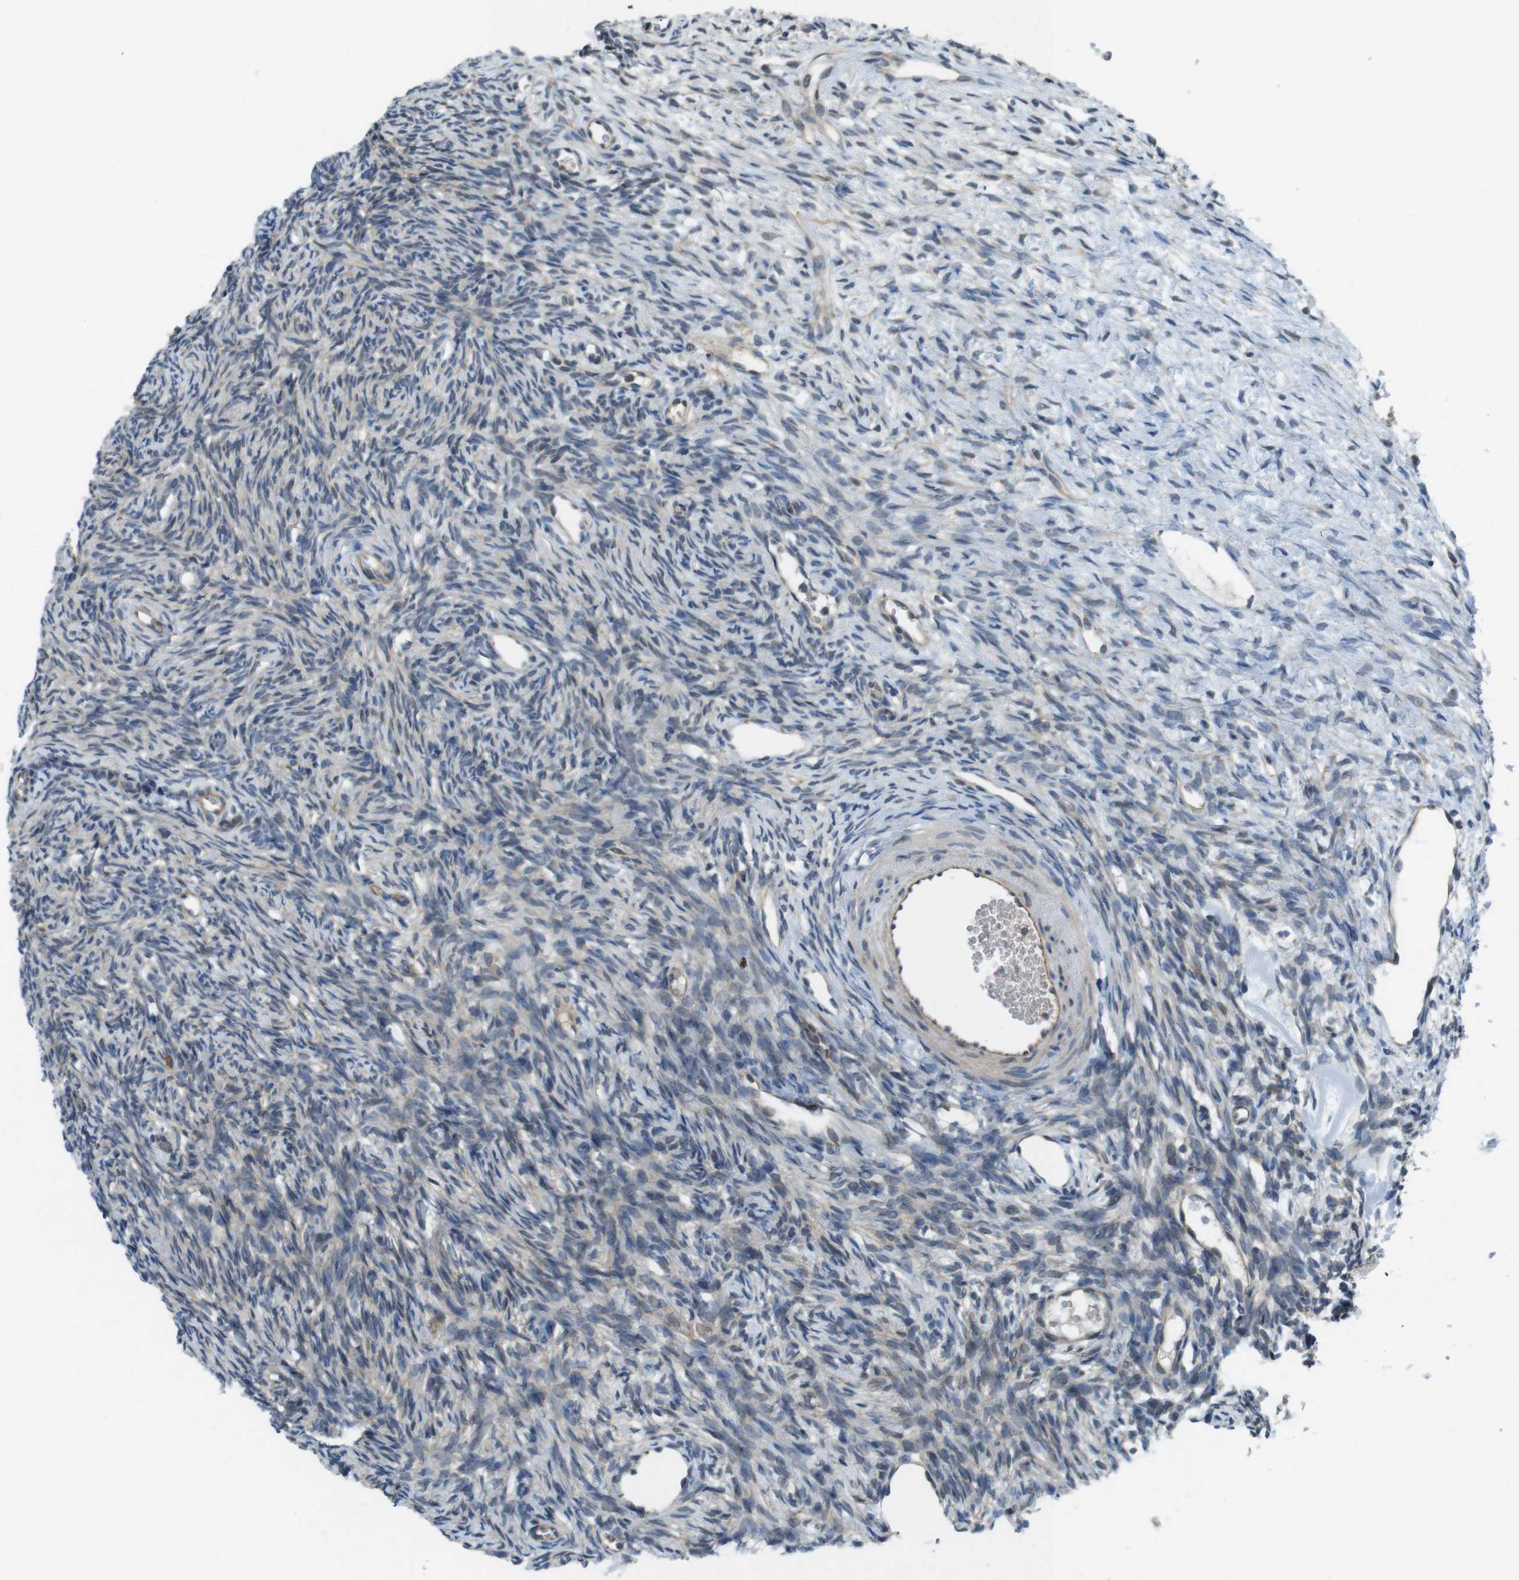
{"staining": {"intensity": "moderate", "quantity": ">75%", "location": "cytoplasmic/membranous"}, "tissue": "ovary", "cell_type": "Follicle cells", "image_type": "normal", "snomed": [{"axis": "morphology", "description": "Normal tissue, NOS"}, {"axis": "topography", "description": "Ovary"}], "caption": "Follicle cells exhibit medium levels of moderate cytoplasmic/membranous expression in approximately >75% of cells in benign human ovary.", "gene": "SUGT1", "patient": {"sex": "female", "age": 33}}